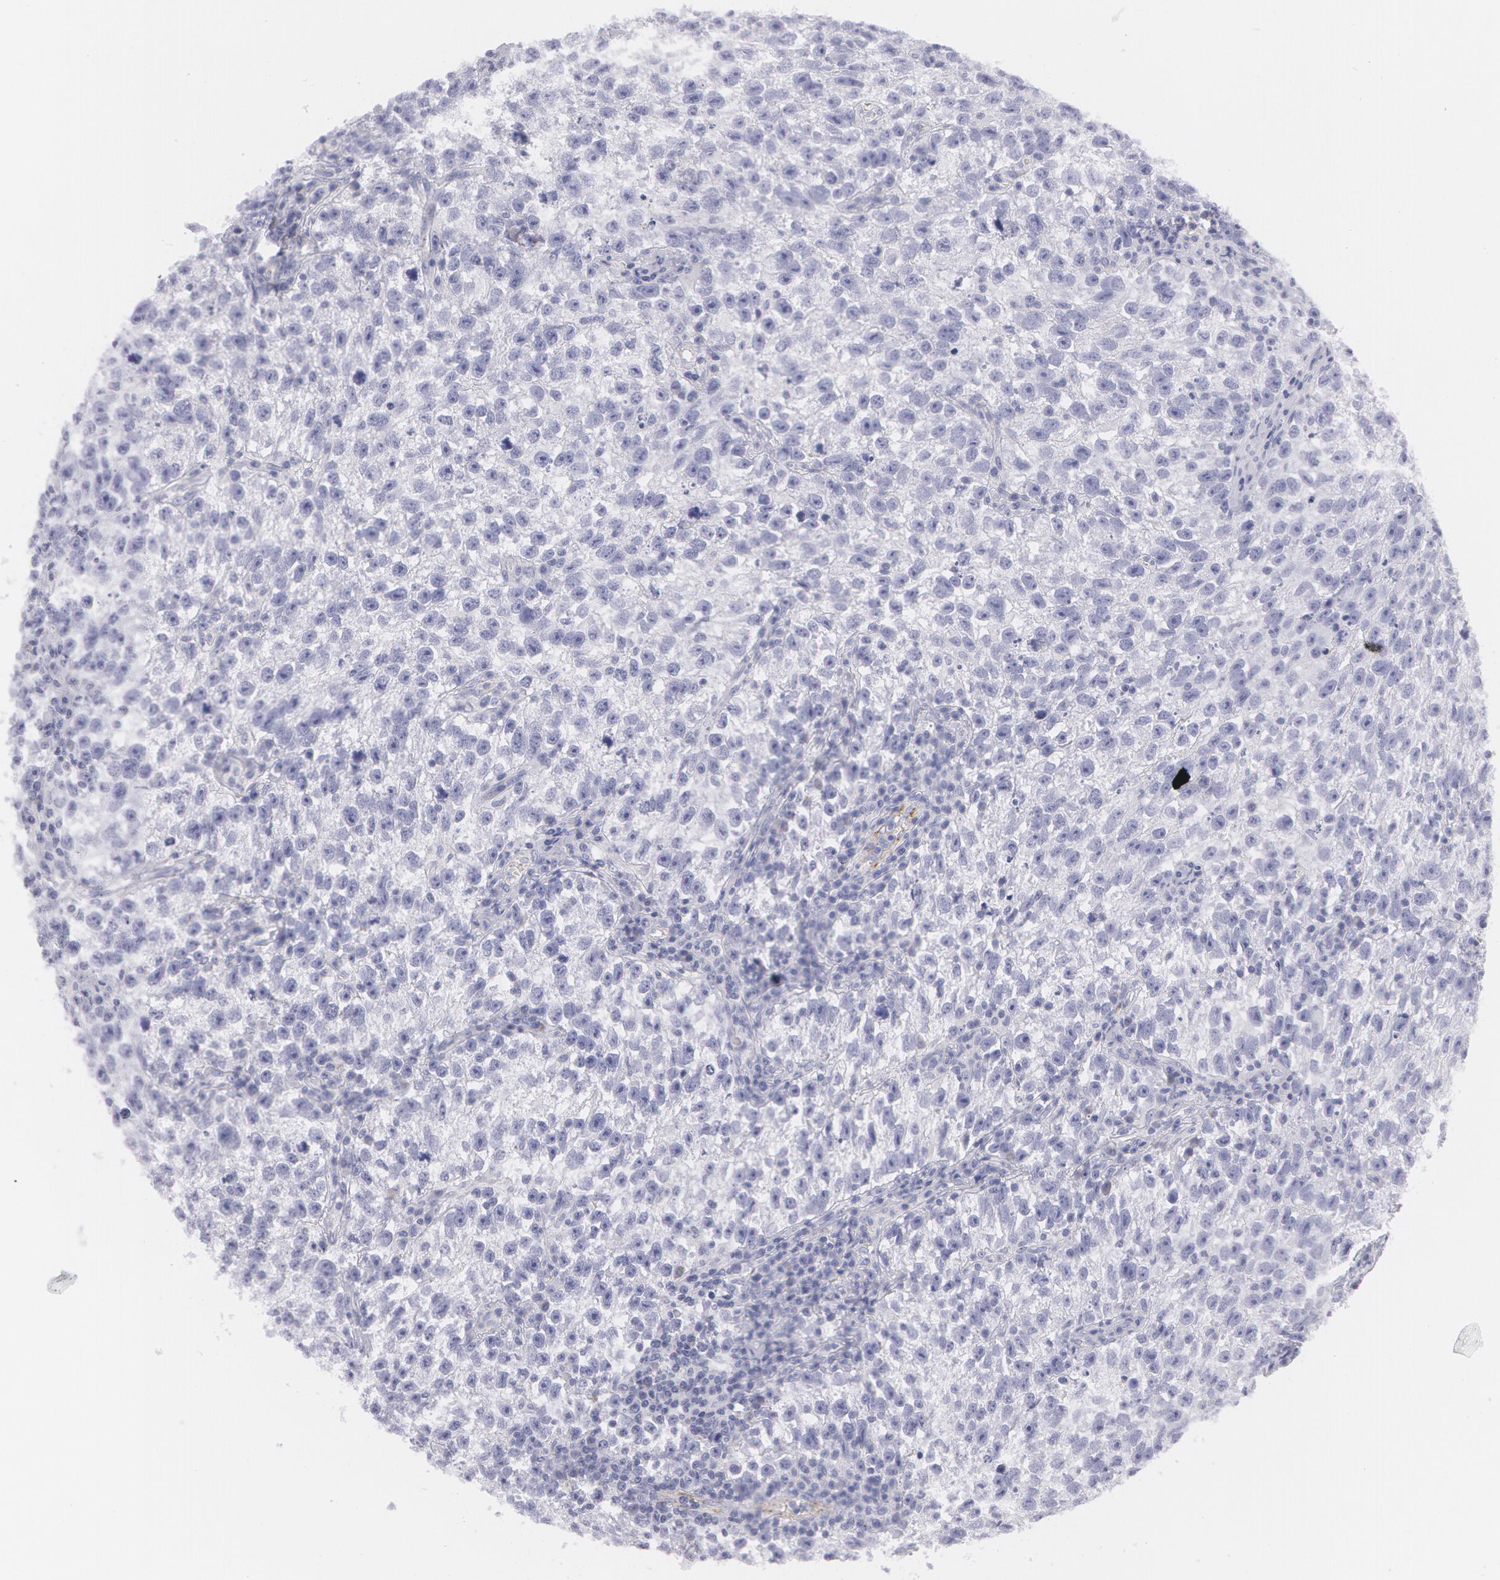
{"staining": {"intensity": "negative", "quantity": "none", "location": "none"}, "tissue": "testis cancer", "cell_type": "Tumor cells", "image_type": "cancer", "snomed": [{"axis": "morphology", "description": "Seminoma, NOS"}, {"axis": "topography", "description": "Testis"}], "caption": "This is an IHC micrograph of testis seminoma. There is no positivity in tumor cells.", "gene": "AMACR", "patient": {"sex": "male", "age": 38}}